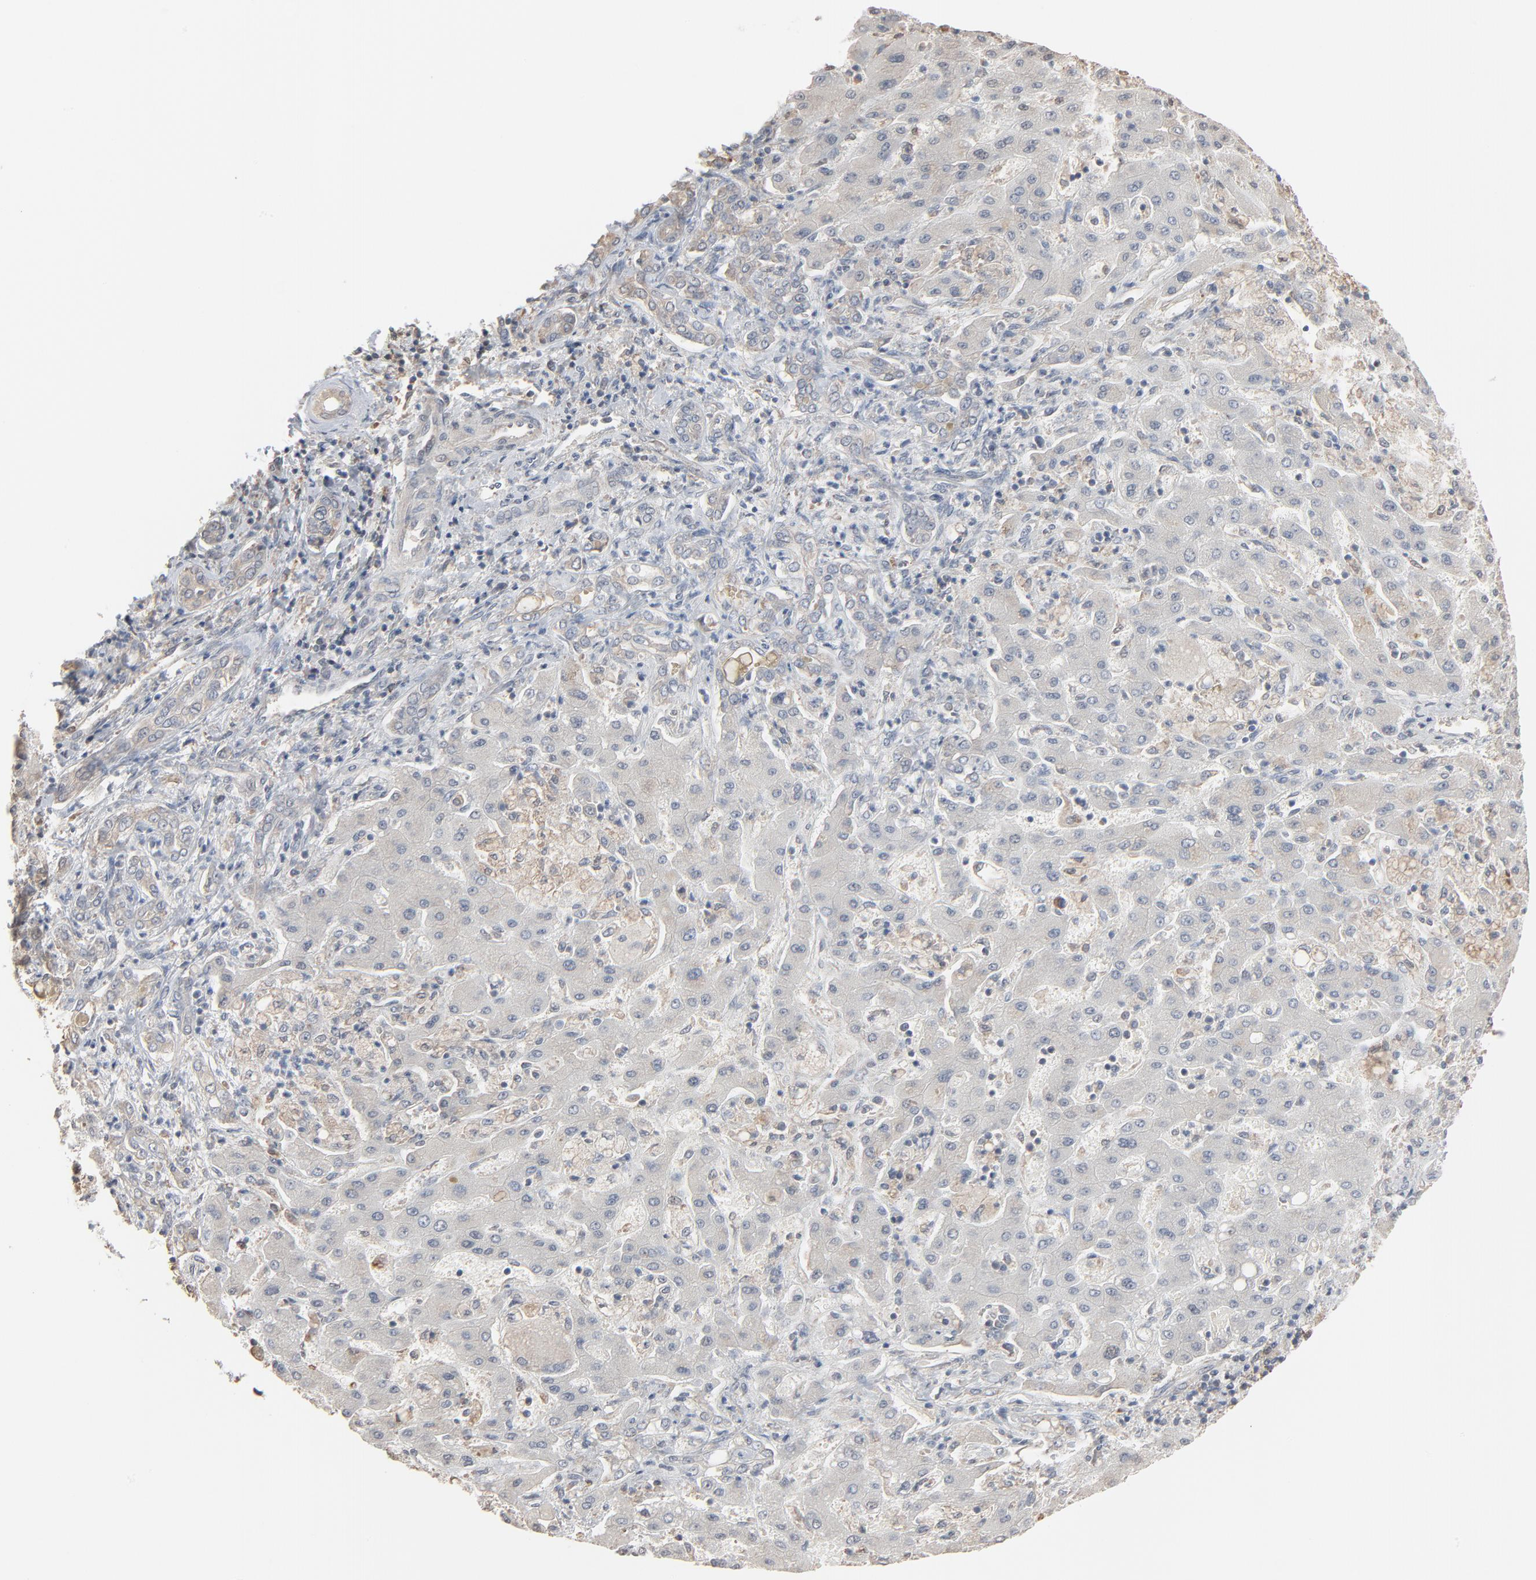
{"staining": {"intensity": "weak", "quantity": "<25%", "location": "cytoplasmic/membranous"}, "tissue": "liver cancer", "cell_type": "Tumor cells", "image_type": "cancer", "snomed": [{"axis": "morphology", "description": "Cholangiocarcinoma"}, {"axis": "topography", "description": "Liver"}], "caption": "IHC histopathology image of human liver cholangiocarcinoma stained for a protein (brown), which displays no staining in tumor cells.", "gene": "CCT5", "patient": {"sex": "male", "age": 50}}